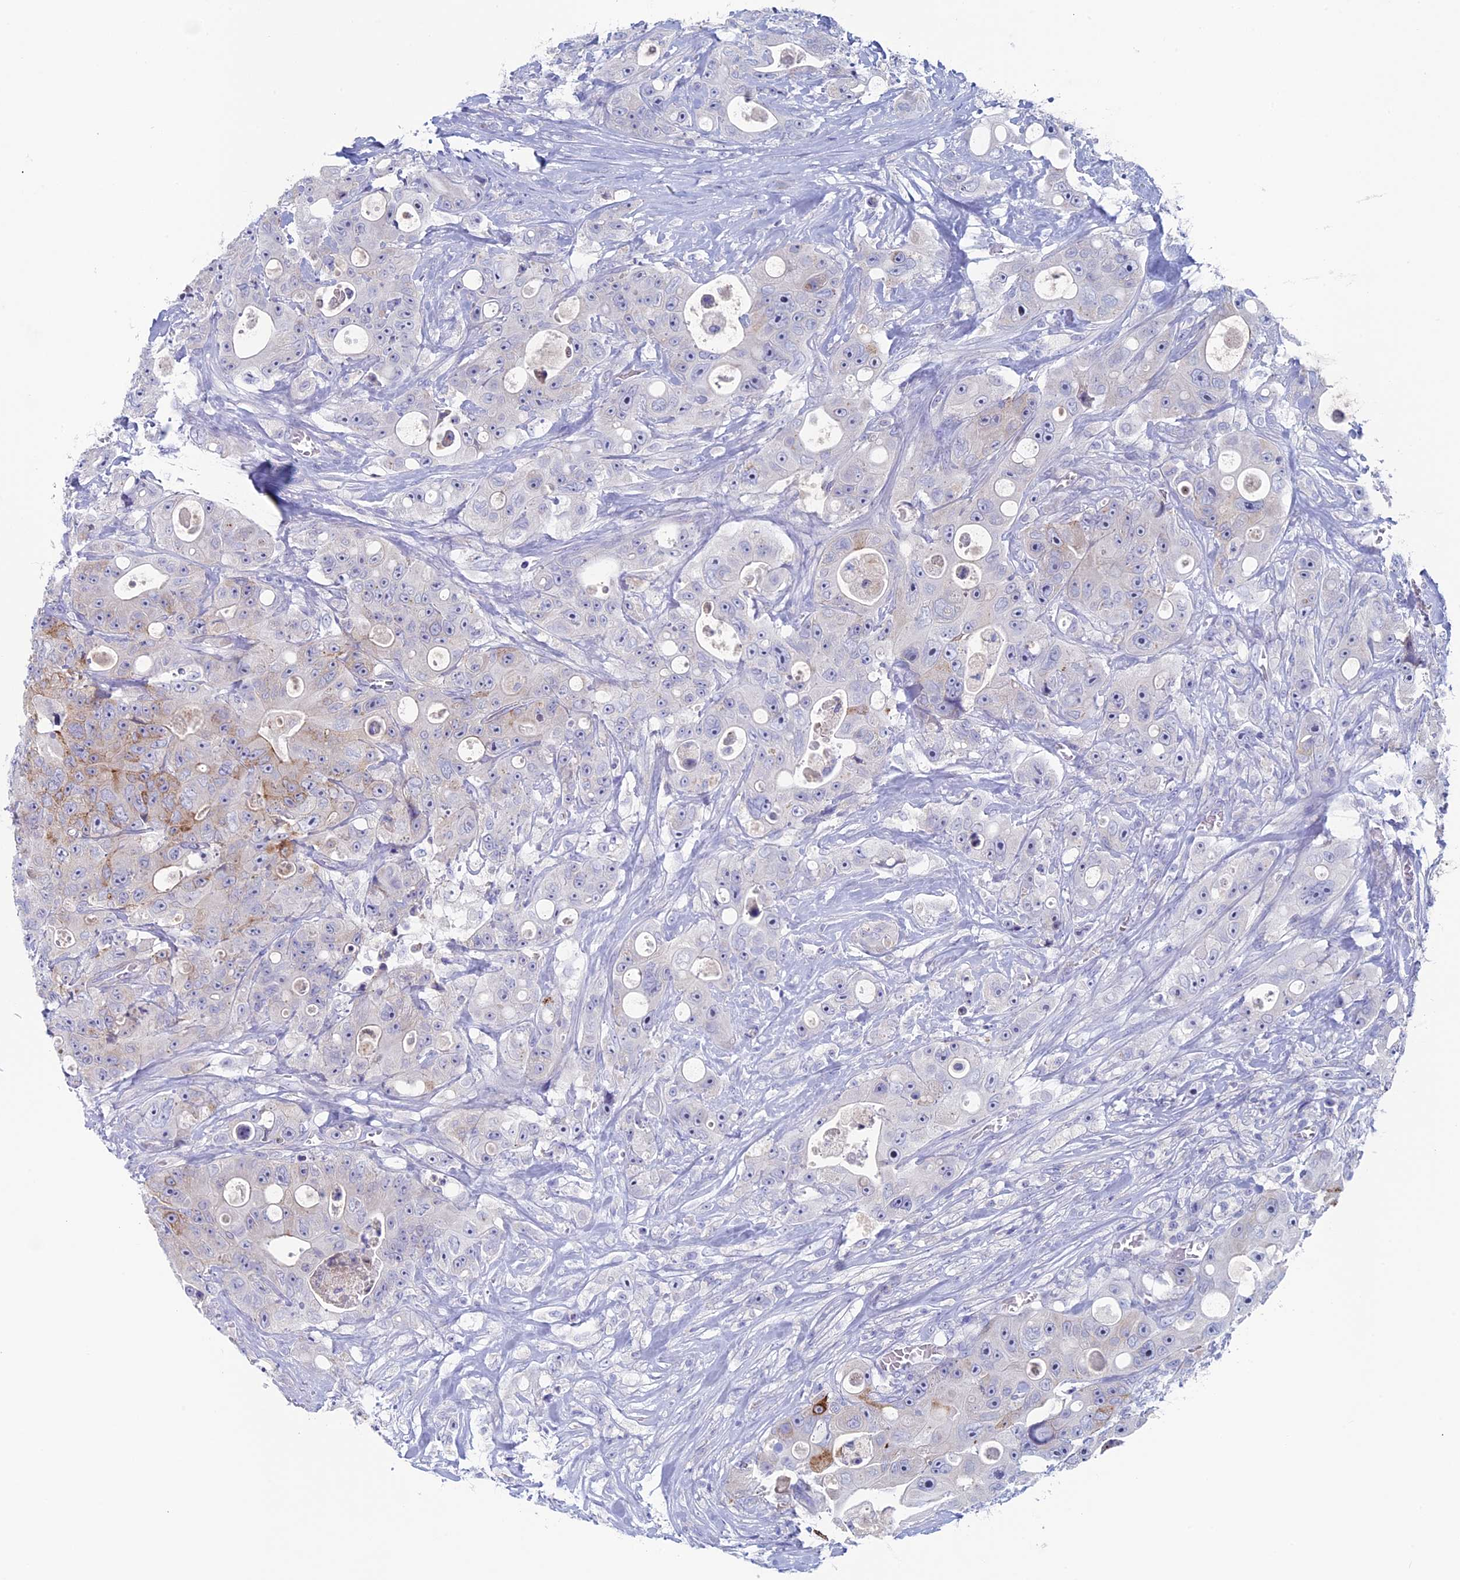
{"staining": {"intensity": "negative", "quantity": "none", "location": "none"}, "tissue": "colorectal cancer", "cell_type": "Tumor cells", "image_type": "cancer", "snomed": [{"axis": "morphology", "description": "Adenocarcinoma, NOS"}, {"axis": "topography", "description": "Colon"}], "caption": "DAB (3,3'-diaminobenzidine) immunohistochemical staining of adenocarcinoma (colorectal) shows no significant positivity in tumor cells.", "gene": "MAGEB6", "patient": {"sex": "female", "age": 46}}